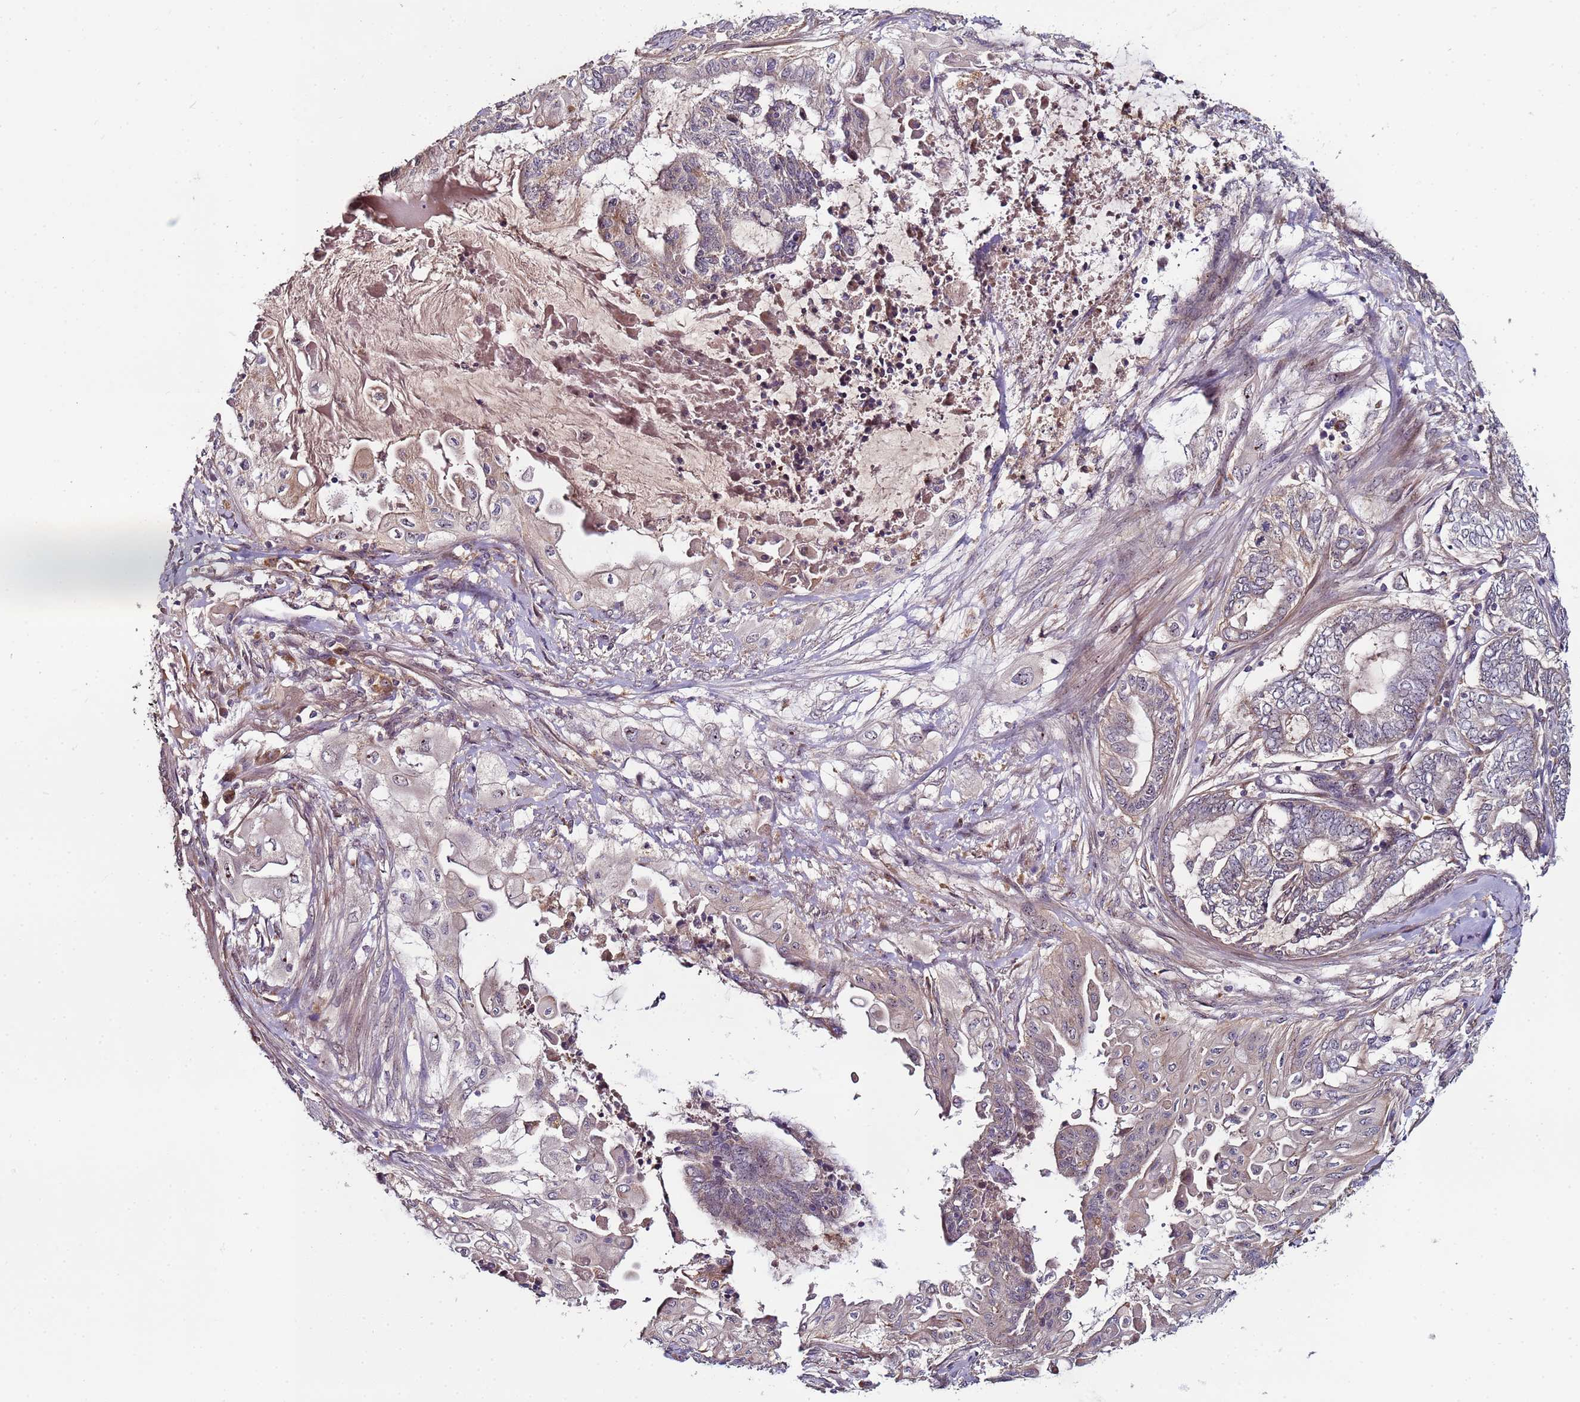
{"staining": {"intensity": "weak", "quantity": "<25%", "location": "cytoplasmic/membranous"}, "tissue": "endometrial cancer", "cell_type": "Tumor cells", "image_type": "cancer", "snomed": [{"axis": "morphology", "description": "Adenocarcinoma, NOS"}, {"axis": "topography", "description": "Uterus"}, {"axis": "topography", "description": "Endometrium"}], "caption": "High magnification brightfield microscopy of endometrial cancer (adenocarcinoma) stained with DAB (brown) and counterstained with hematoxylin (blue): tumor cells show no significant expression.", "gene": "KRI1", "patient": {"sex": "female", "age": 70}}